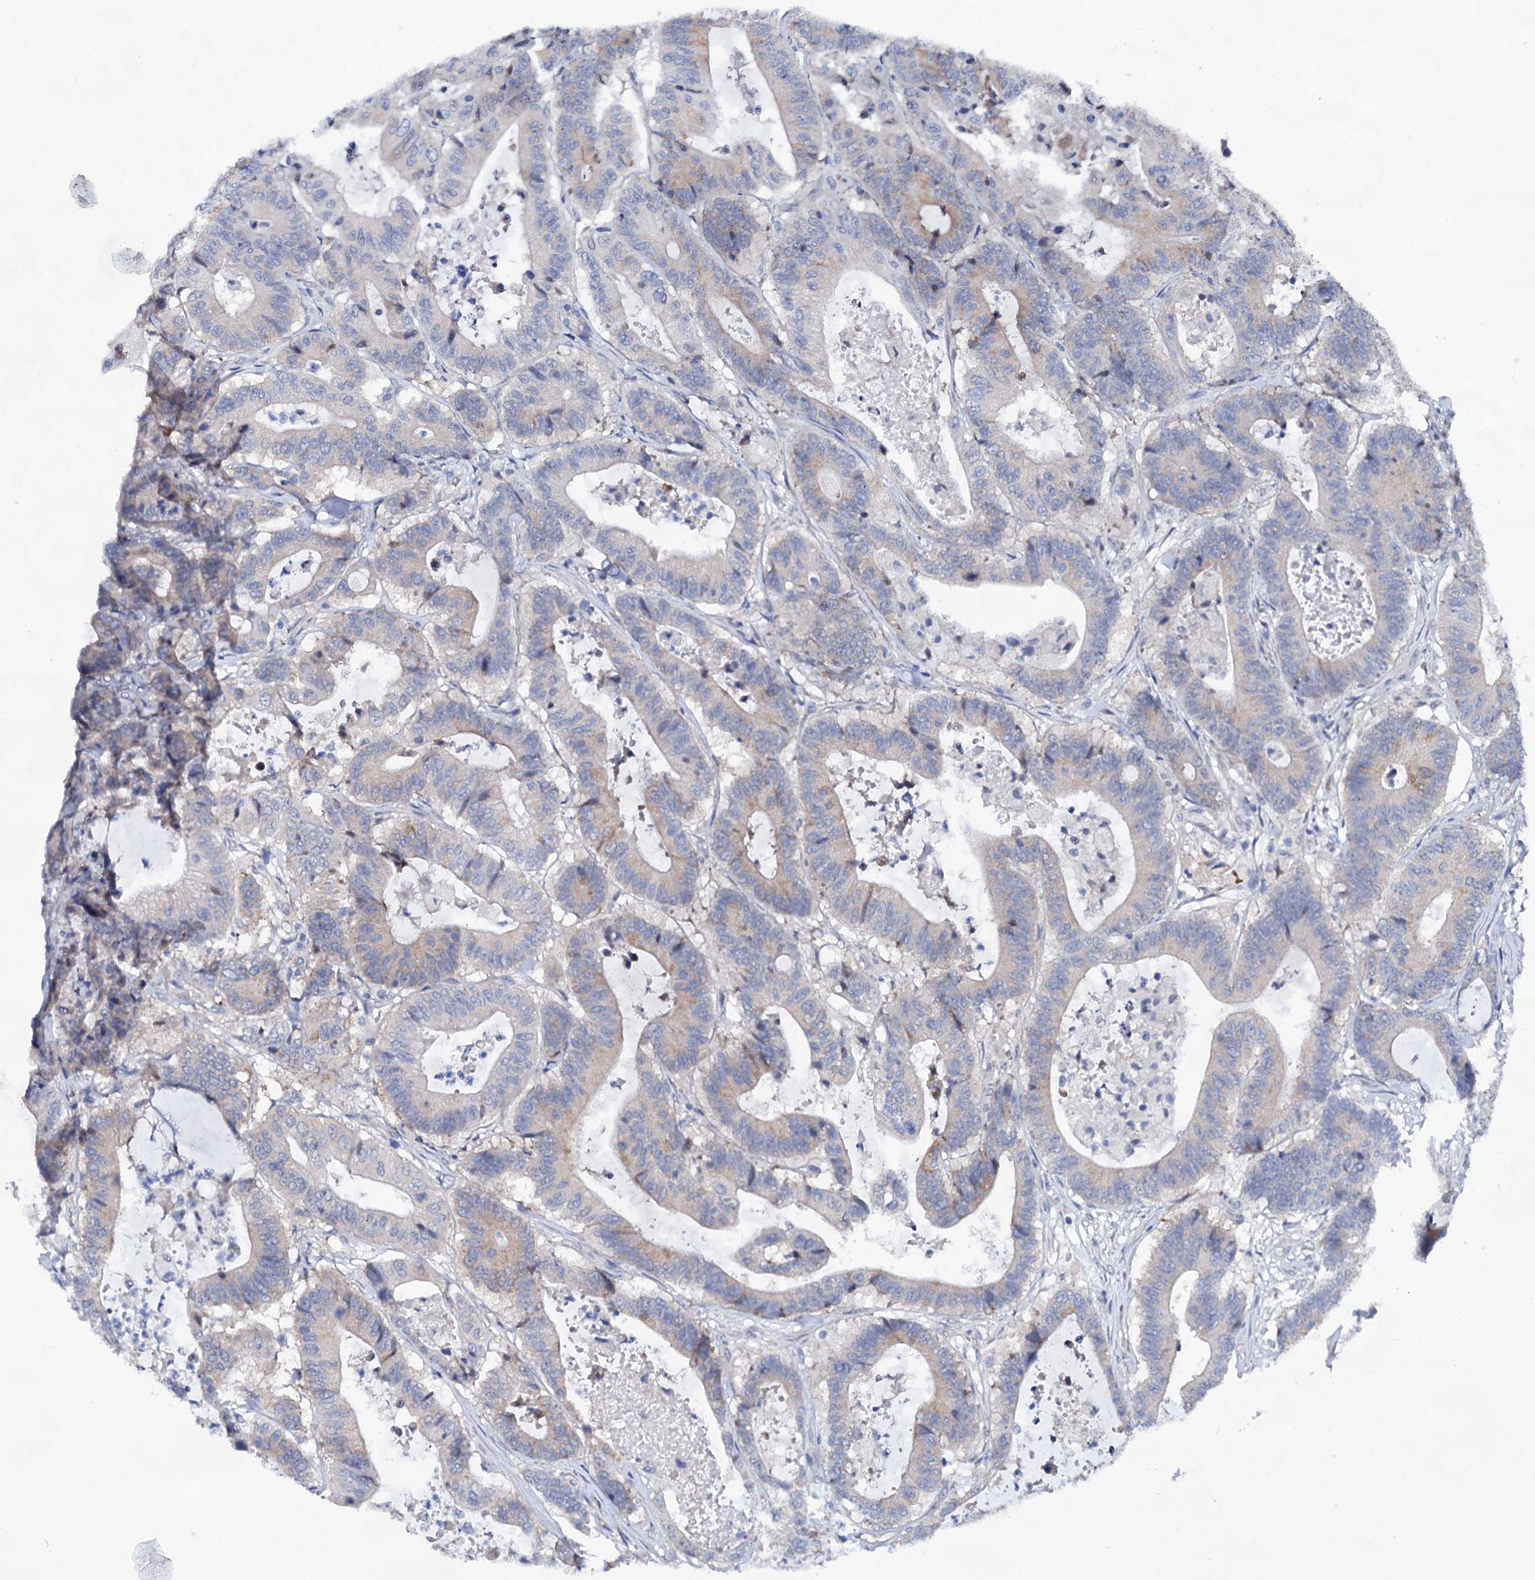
{"staining": {"intensity": "weak", "quantity": "25%-75%", "location": "cytoplasmic/membranous"}, "tissue": "colorectal cancer", "cell_type": "Tumor cells", "image_type": "cancer", "snomed": [{"axis": "morphology", "description": "Adenocarcinoma, NOS"}, {"axis": "topography", "description": "Colon"}], "caption": "Colorectal cancer stained for a protein (brown) displays weak cytoplasmic/membranous positive expression in approximately 25%-75% of tumor cells.", "gene": "CAPRIN2", "patient": {"sex": "female", "age": 84}}